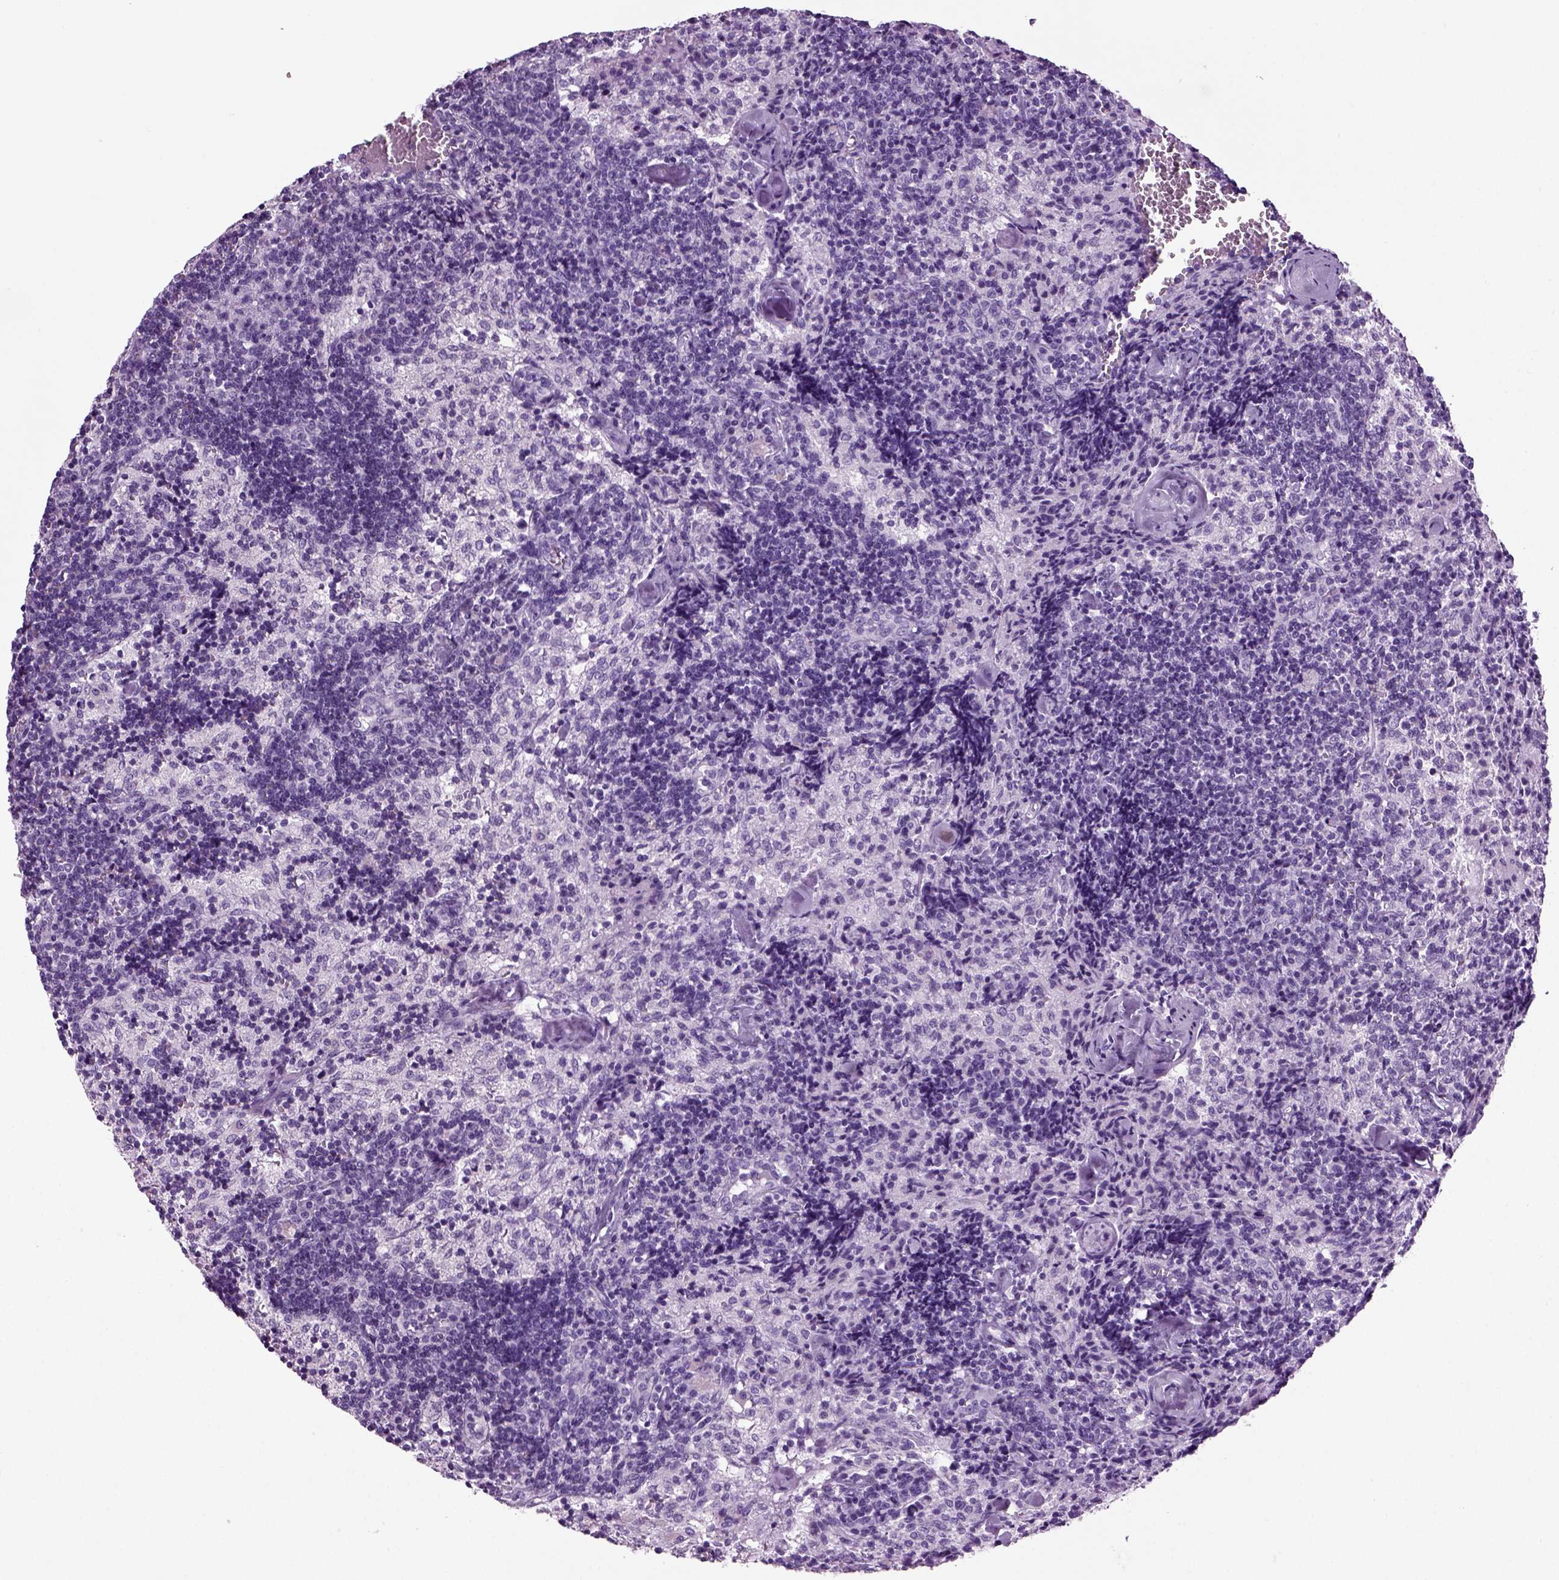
{"staining": {"intensity": "negative", "quantity": "none", "location": "none"}, "tissue": "lymph node", "cell_type": "Germinal center cells", "image_type": "normal", "snomed": [{"axis": "morphology", "description": "Normal tissue, NOS"}, {"axis": "topography", "description": "Lymph node"}], "caption": "Lymph node was stained to show a protein in brown. There is no significant staining in germinal center cells. (Immunohistochemistry, brightfield microscopy, high magnification).", "gene": "CD109", "patient": {"sex": "female", "age": 52}}